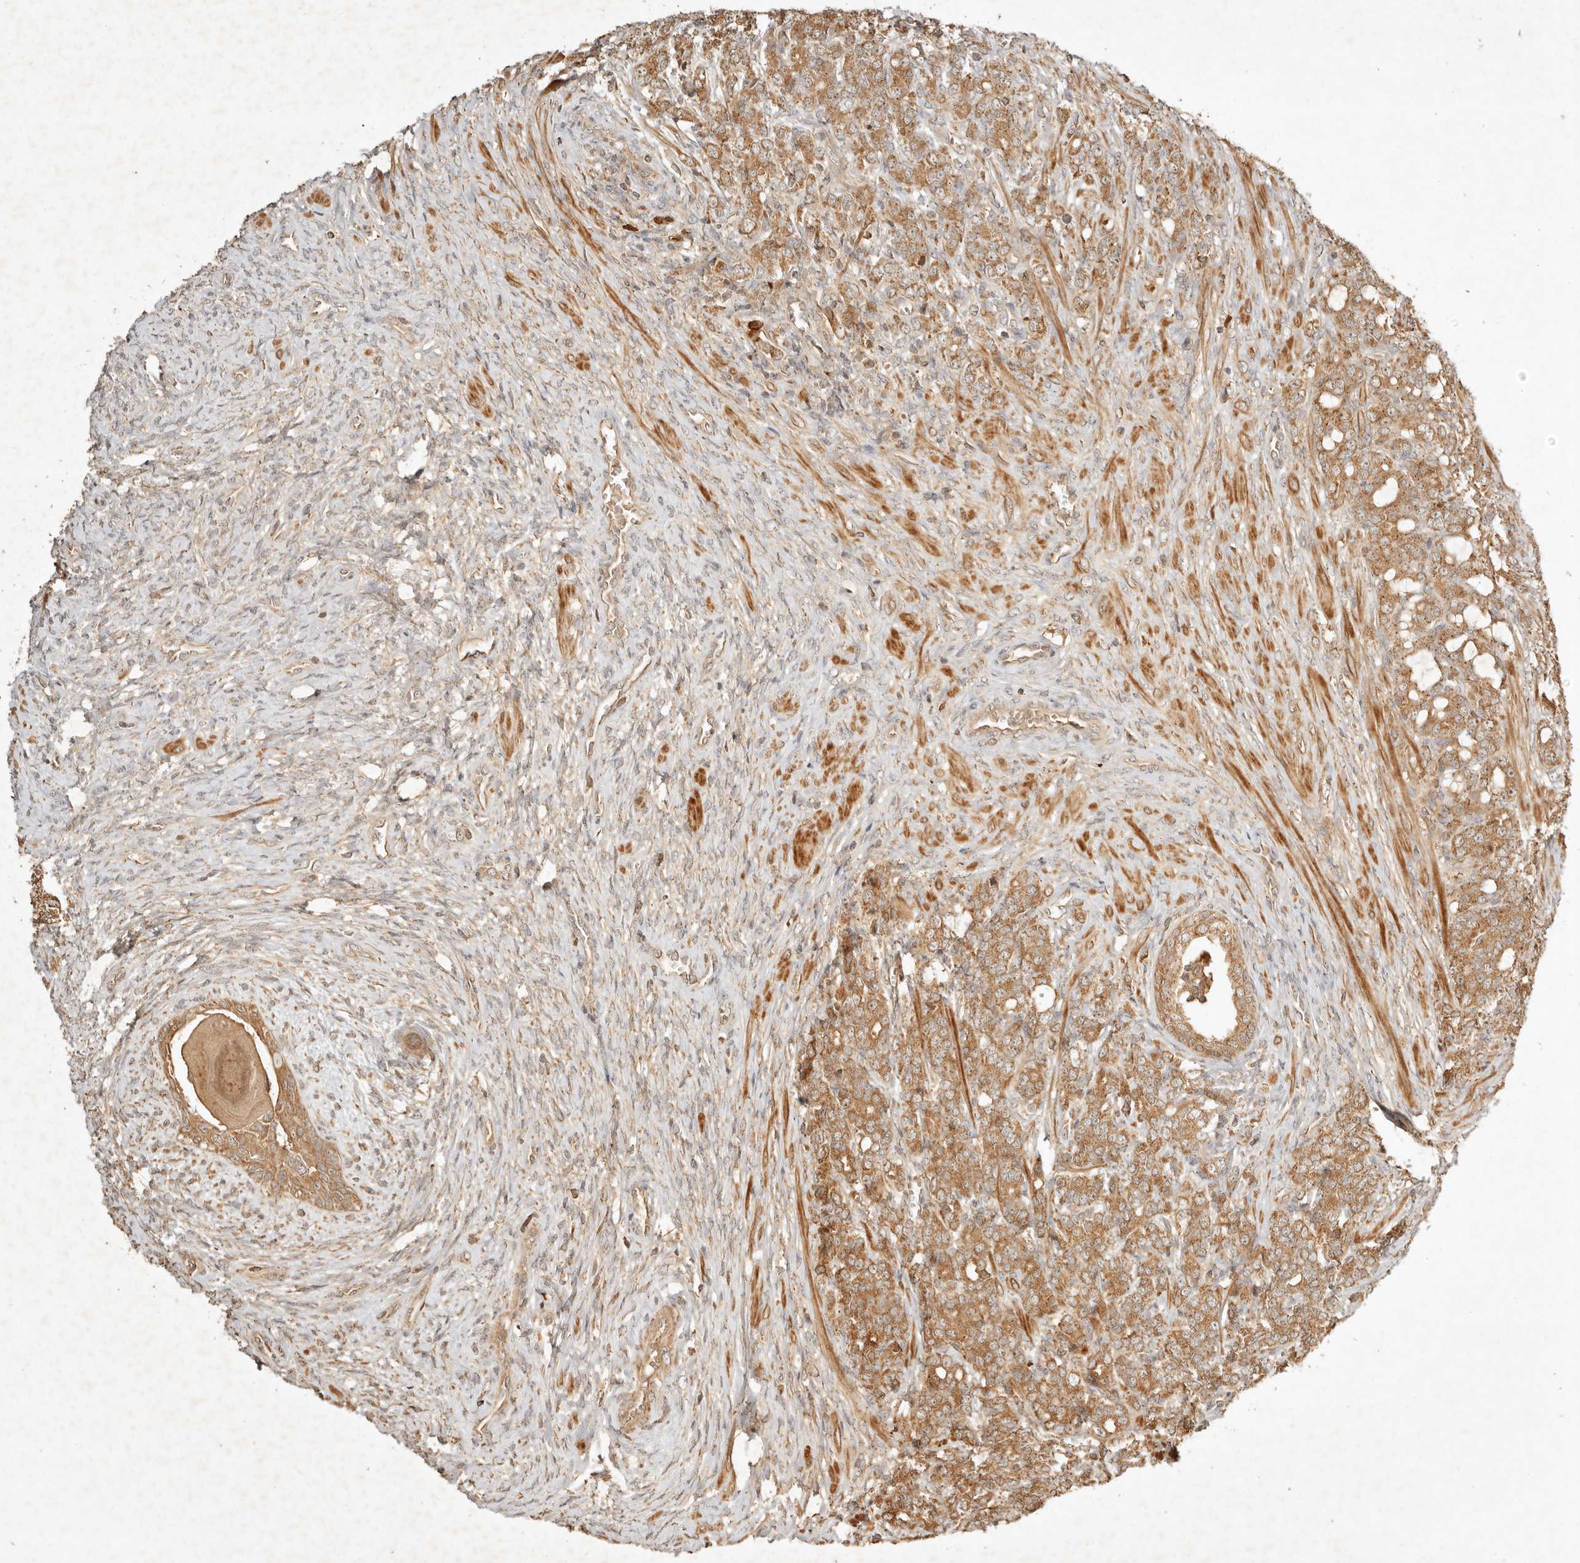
{"staining": {"intensity": "moderate", "quantity": ">75%", "location": "cytoplasmic/membranous"}, "tissue": "prostate cancer", "cell_type": "Tumor cells", "image_type": "cancer", "snomed": [{"axis": "morphology", "description": "Adenocarcinoma, High grade"}, {"axis": "topography", "description": "Prostate"}], "caption": "Prostate cancer (adenocarcinoma (high-grade)) stained with immunohistochemistry (IHC) reveals moderate cytoplasmic/membranous expression in about >75% of tumor cells. The protein is stained brown, and the nuclei are stained in blue (DAB IHC with brightfield microscopy, high magnification).", "gene": "CLEC4C", "patient": {"sex": "male", "age": 62}}